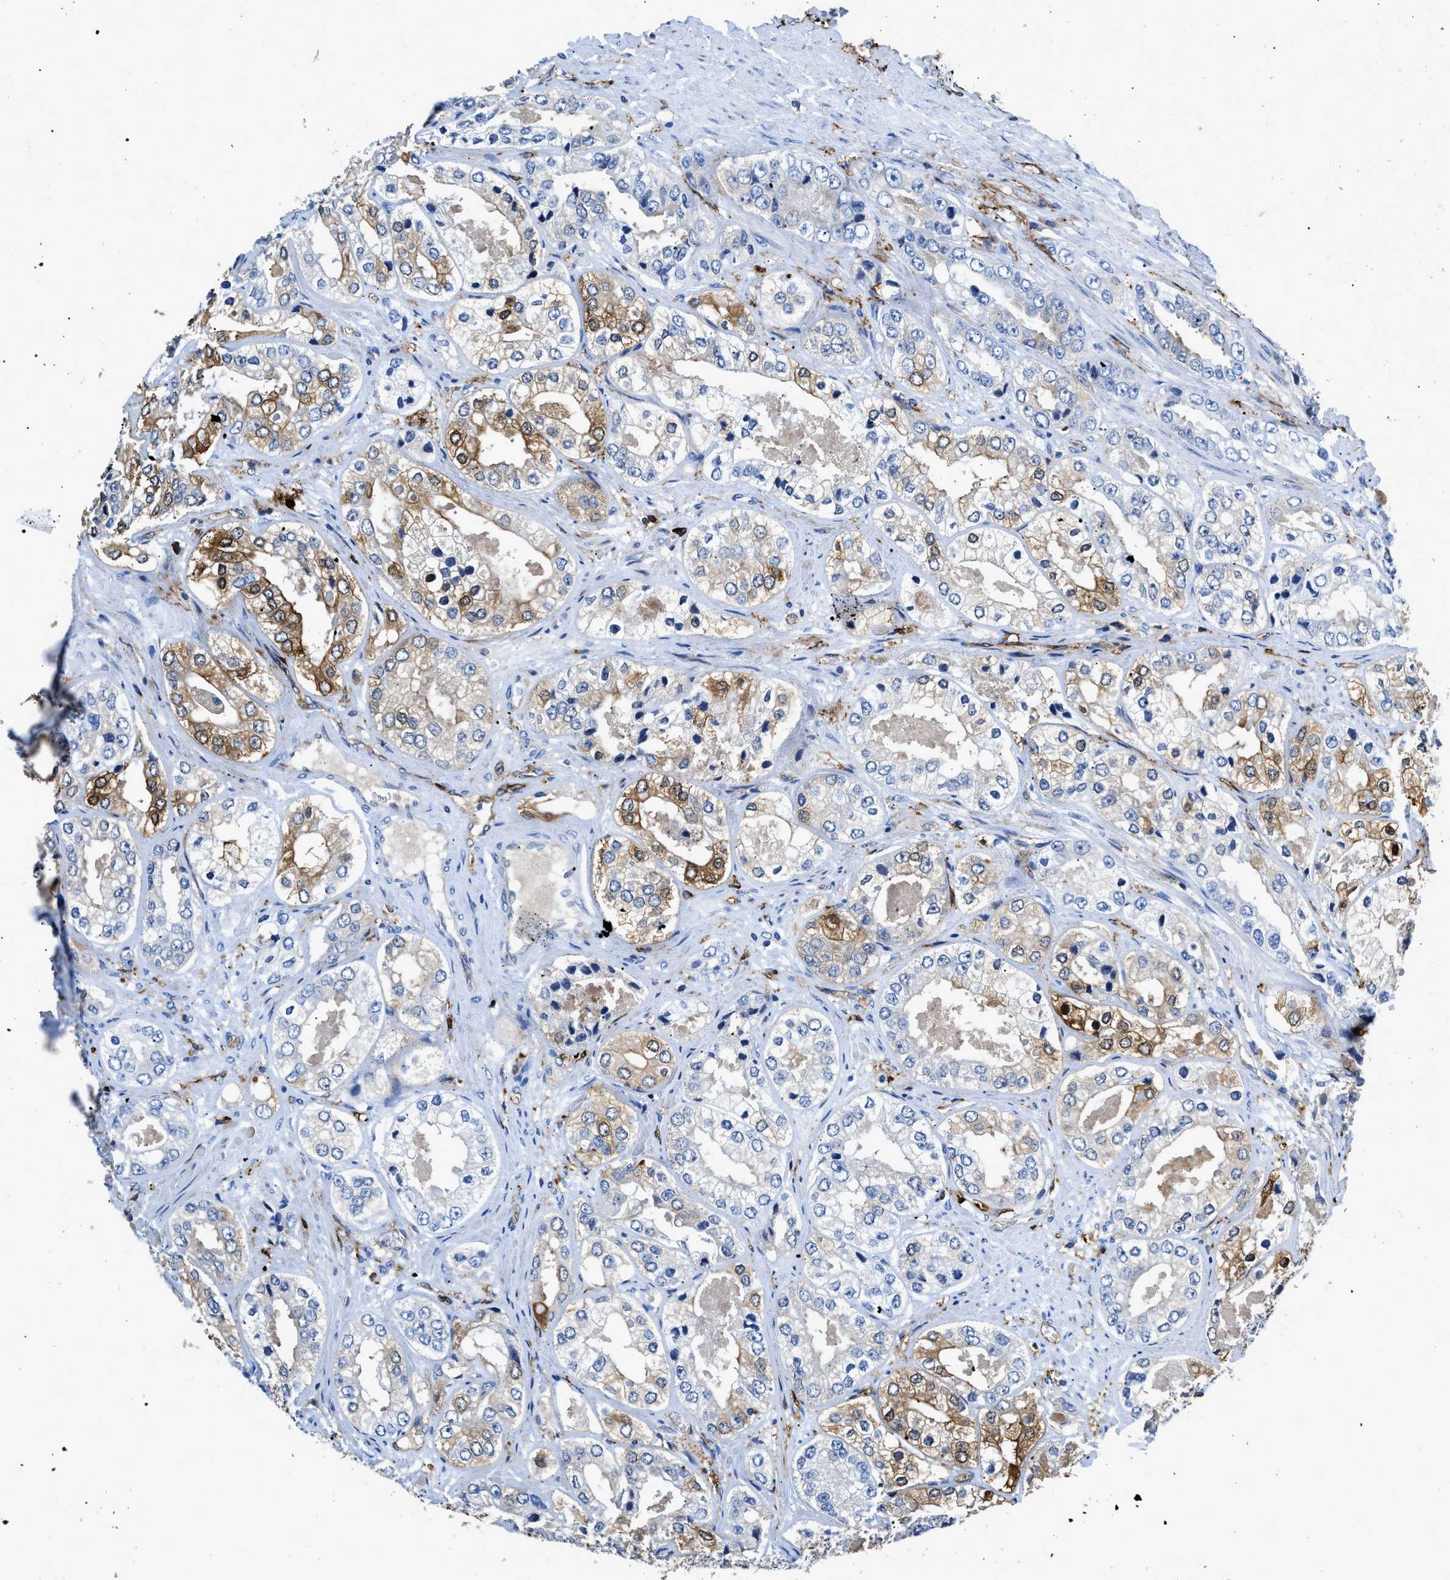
{"staining": {"intensity": "moderate", "quantity": "<25%", "location": "cytoplasmic/membranous"}, "tissue": "prostate cancer", "cell_type": "Tumor cells", "image_type": "cancer", "snomed": [{"axis": "morphology", "description": "Adenocarcinoma, High grade"}, {"axis": "topography", "description": "Prostate"}], "caption": "There is low levels of moderate cytoplasmic/membranous staining in tumor cells of prostate cancer, as demonstrated by immunohistochemical staining (brown color).", "gene": "CD226", "patient": {"sex": "male", "age": 61}}